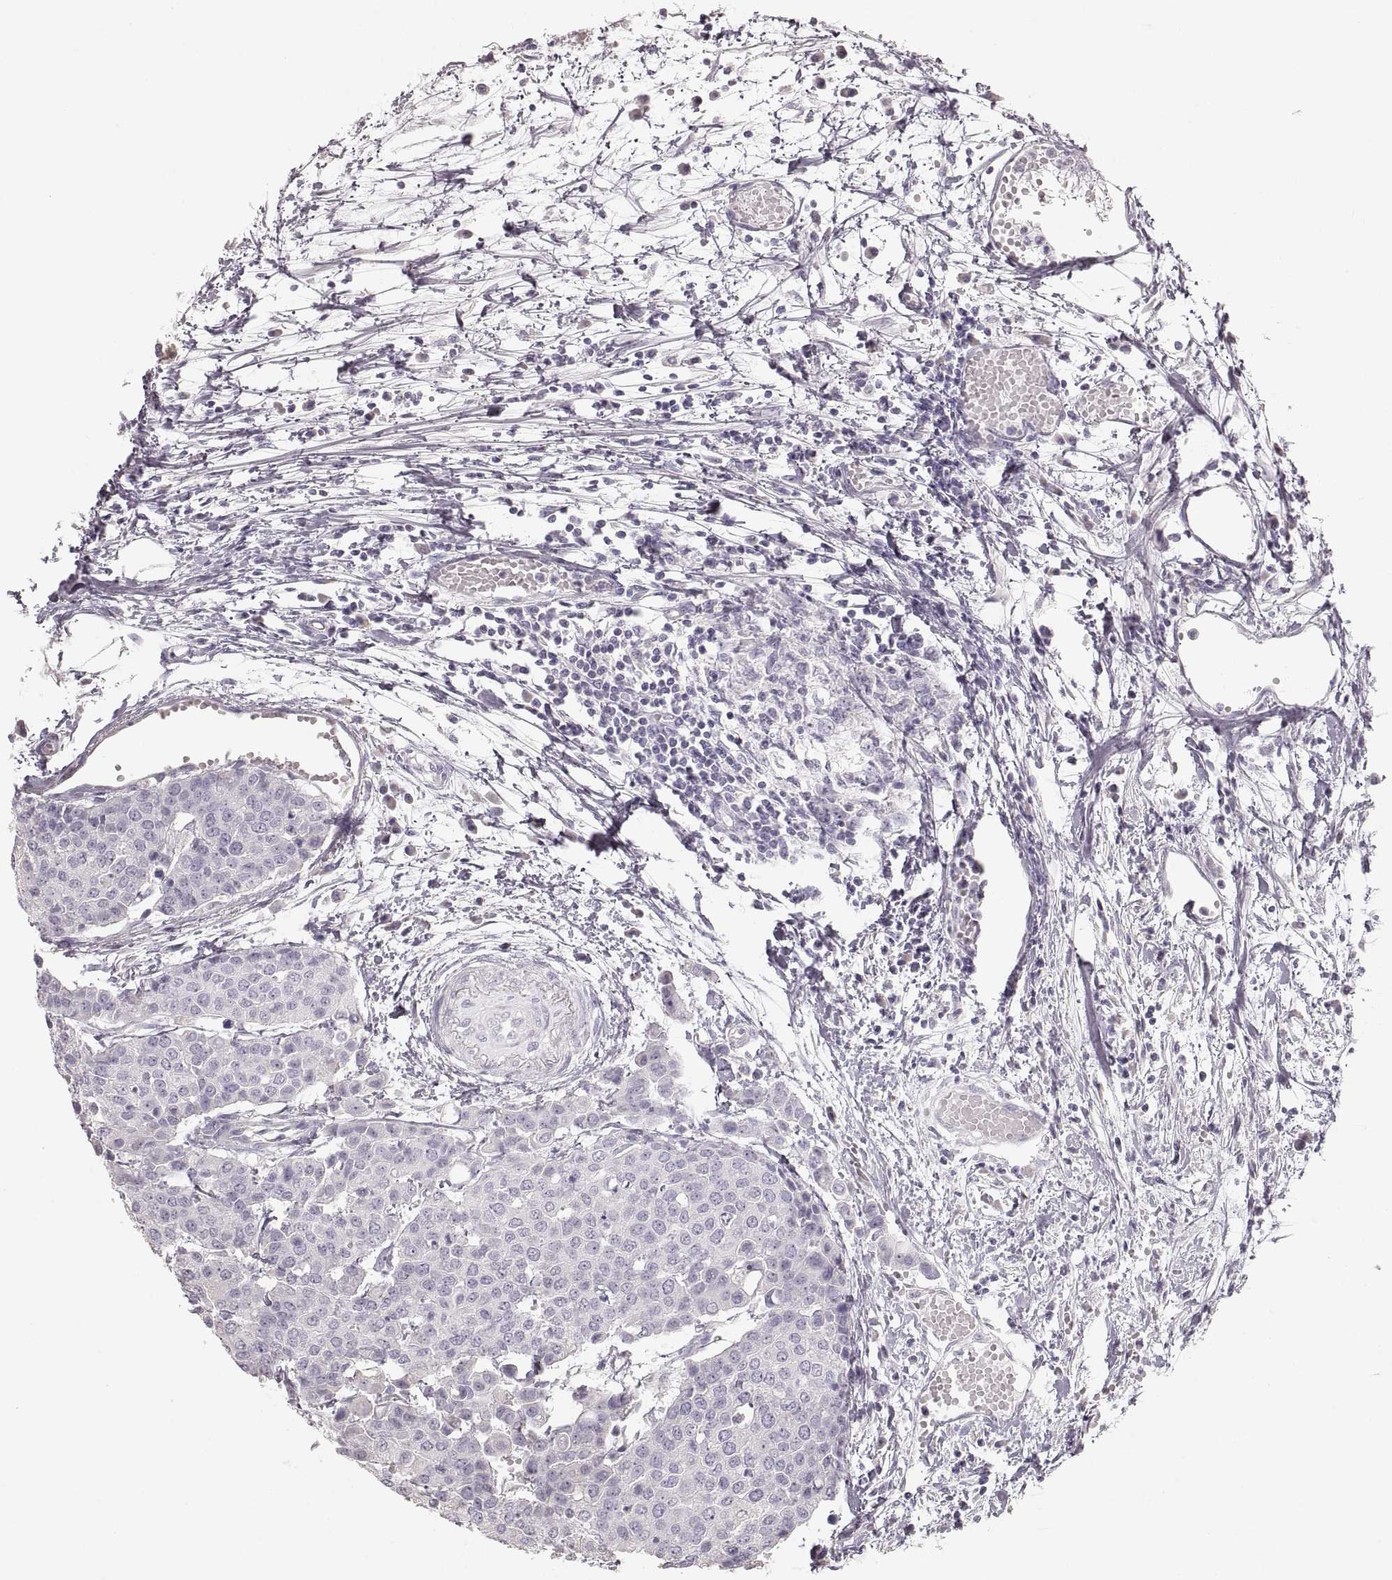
{"staining": {"intensity": "negative", "quantity": "none", "location": "none"}, "tissue": "carcinoid", "cell_type": "Tumor cells", "image_type": "cancer", "snomed": [{"axis": "morphology", "description": "Carcinoid, malignant, NOS"}, {"axis": "topography", "description": "Colon"}], "caption": "Carcinoid (malignant) was stained to show a protein in brown. There is no significant expression in tumor cells.", "gene": "ZP3", "patient": {"sex": "male", "age": 81}}